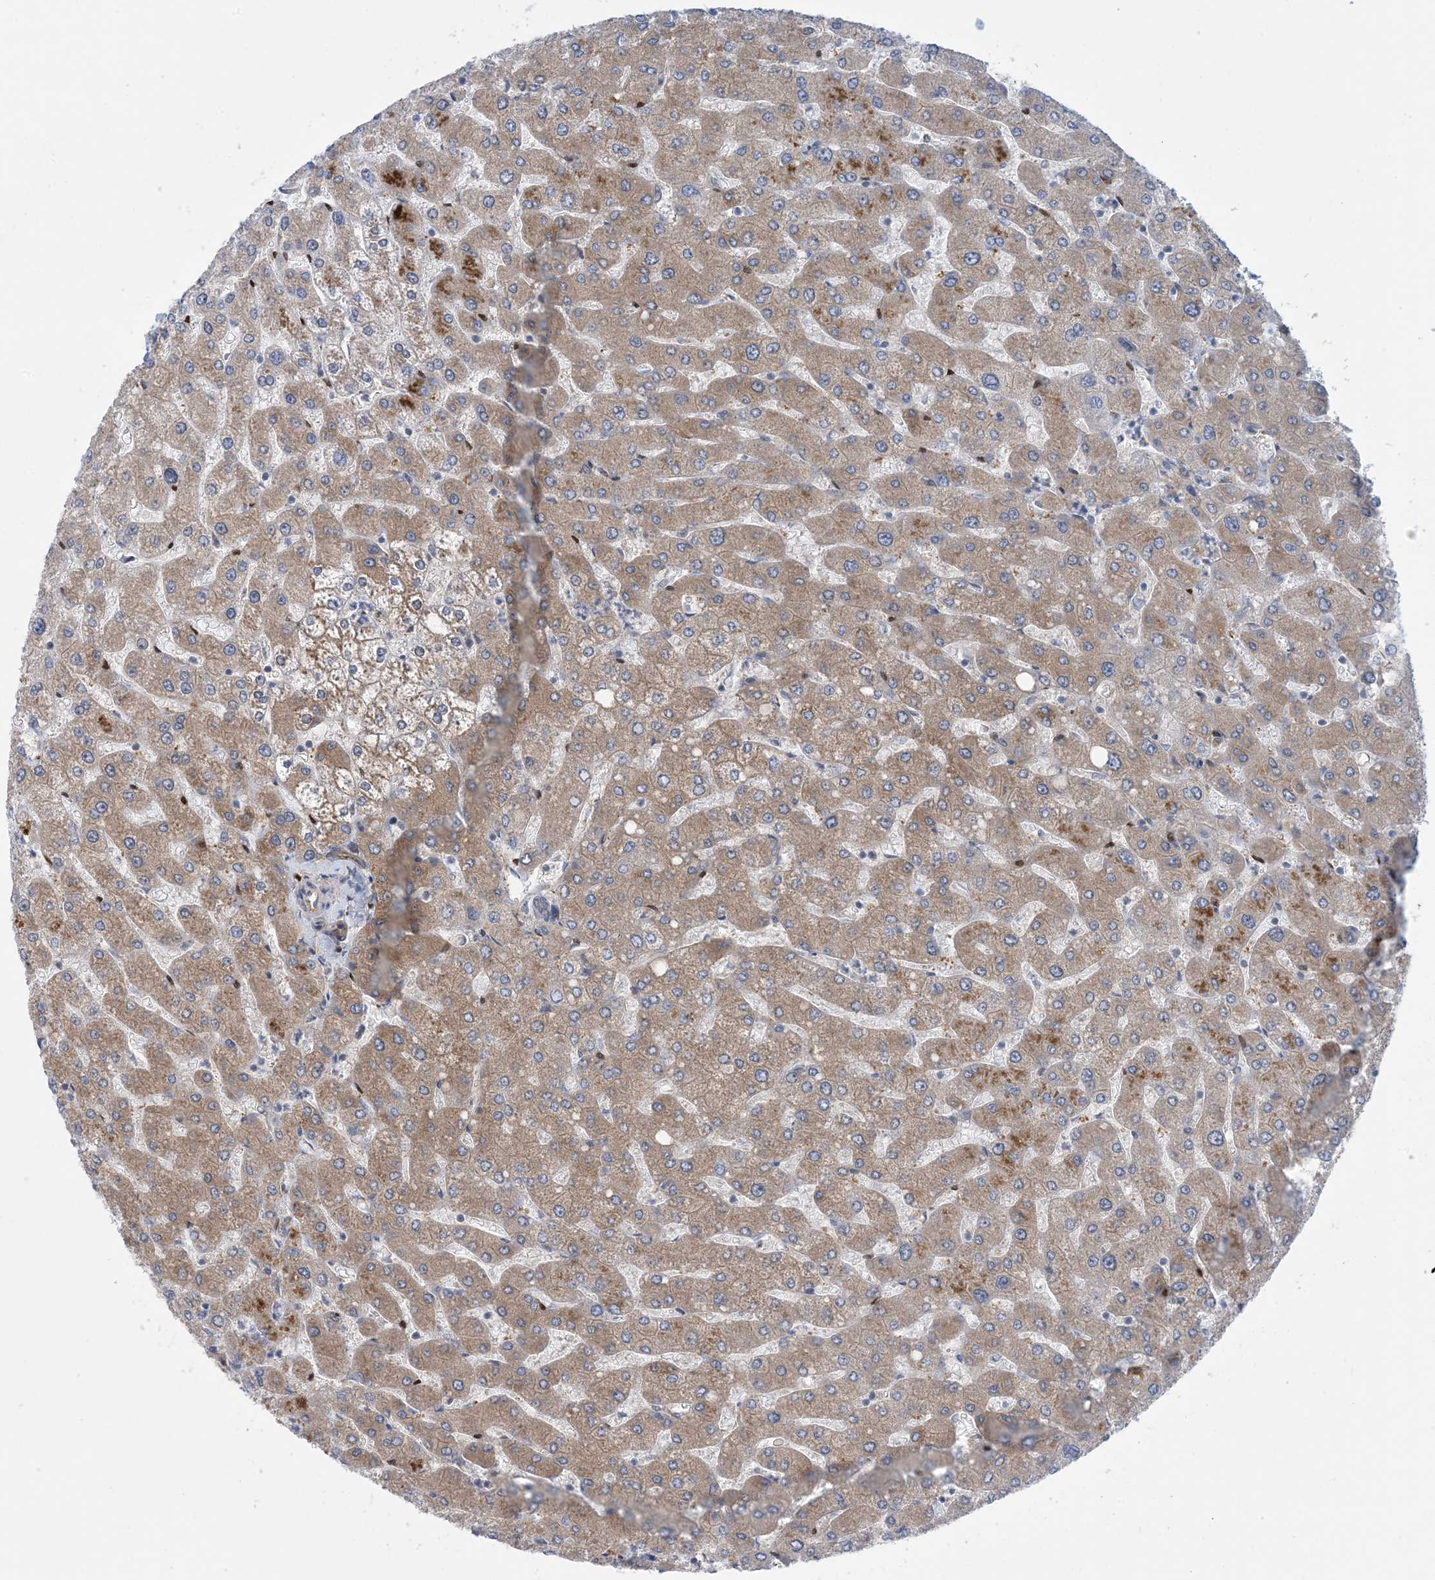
{"staining": {"intensity": "moderate", "quantity": ">75%", "location": "cytoplasmic/membranous"}, "tissue": "liver", "cell_type": "Cholangiocytes", "image_type": "normal", "snomed": [{"axis": "morphology", "description": "Normal tissue, NOS"}, {"axis": "topography", "description": "Liver"}], "caption": "Protein expression analysis of benign liver displays moderate cytoplasmic/membranous staining in approximately >75% of cholangiocytes. (brown staining indicates protein expression, while blue staining denotes nuclei).", "gene": "EHBP1", "patient": {"sex": "male", "age": 55}}